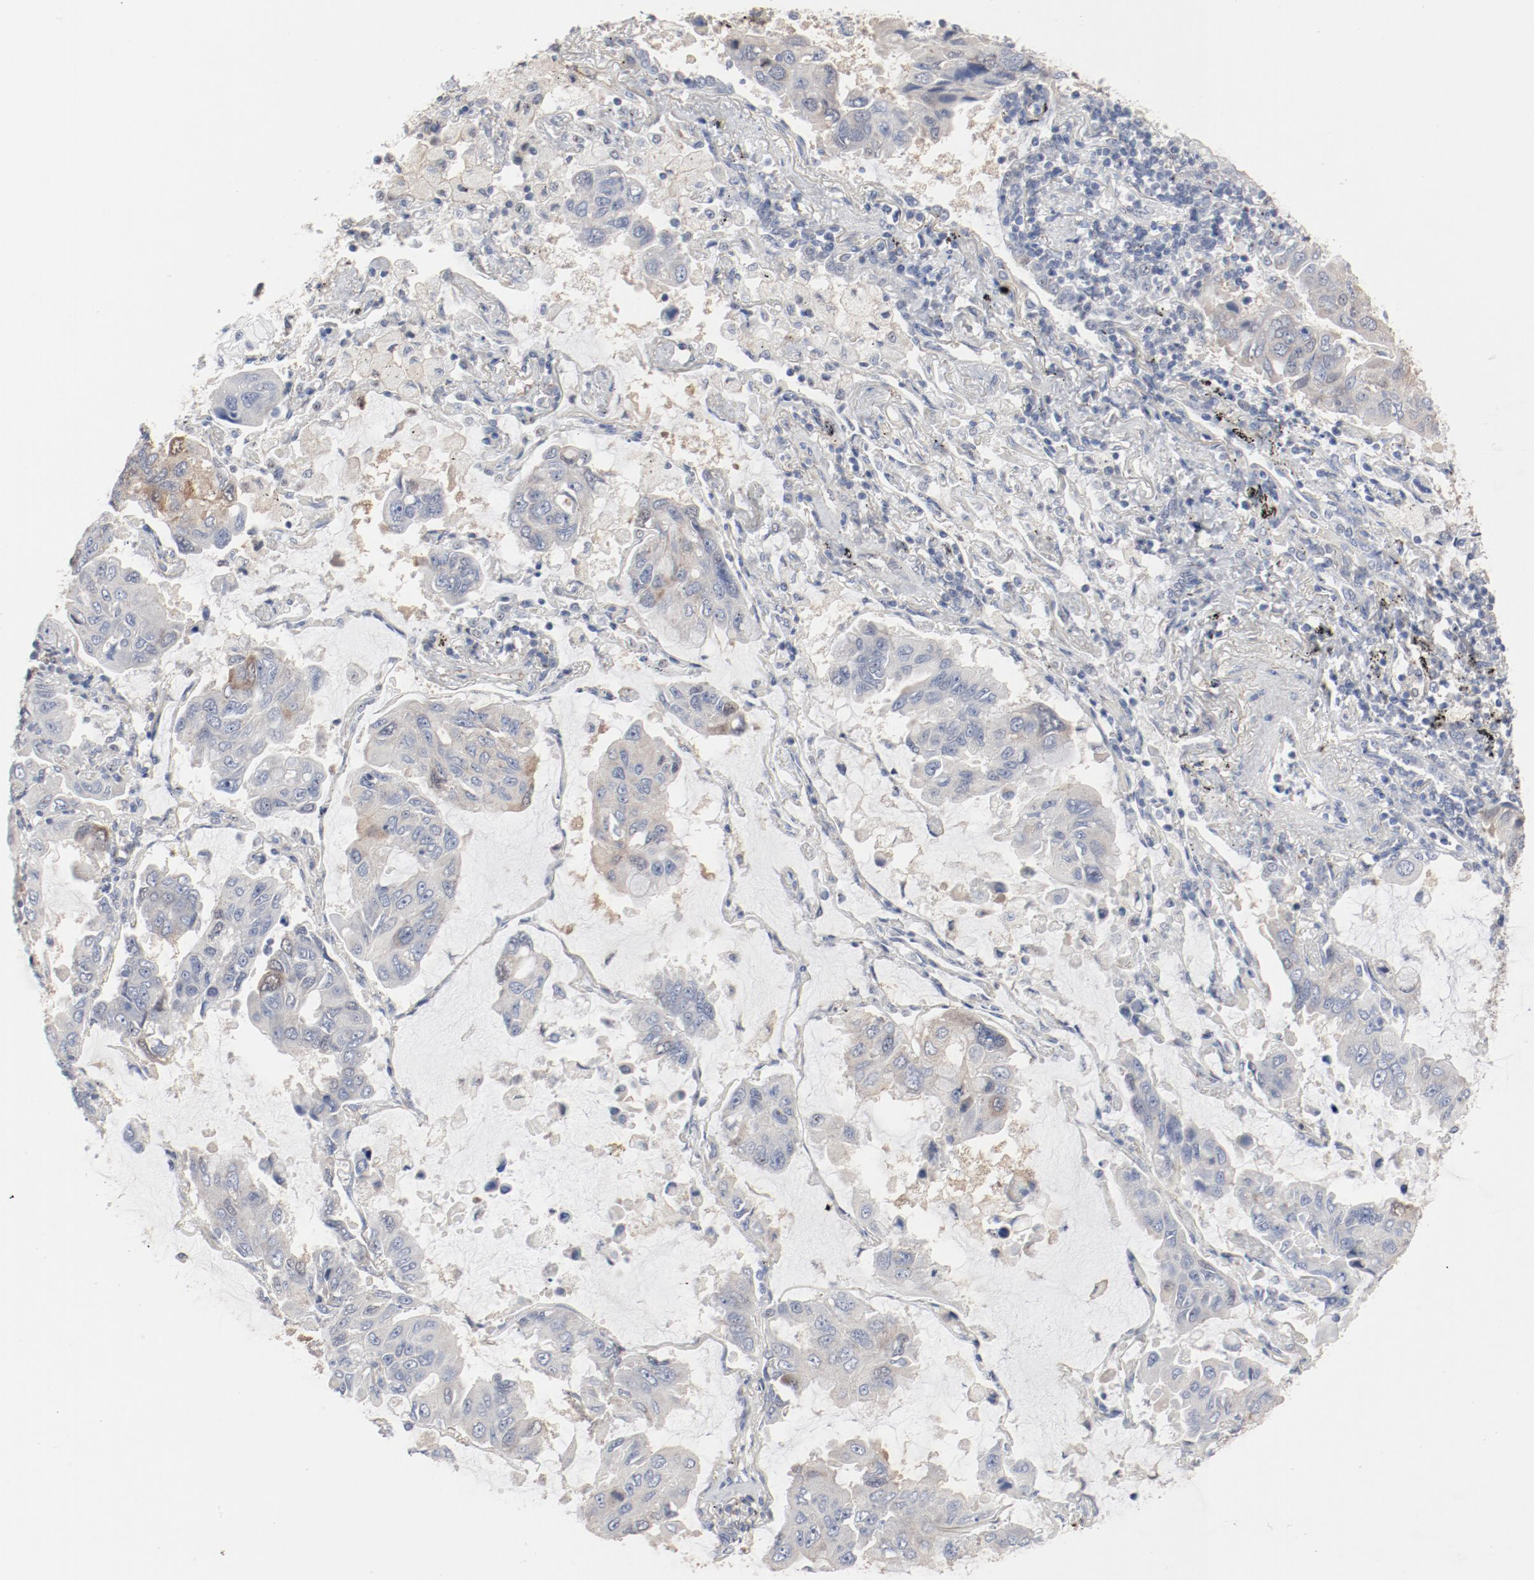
{"staining": {"intensity": "weak", "quantity": "<25%", "location": "cytoplasmic/membranous"}, "tissue": "lung cancer", "cell_type": "Tumor cells", "image_type": "cancer", "snomed": [{"axis": "morphology", "description": "Adenocarcinoma, NOS"}, {"axis": "topography", "description": "Lung"}], "caption": "Immunohistochemical staining of lung adenocarcinoma reveals no significant staining in tumor cells.", "gene": "CDK1", "patient": {"sex": "male", "age": 64}}